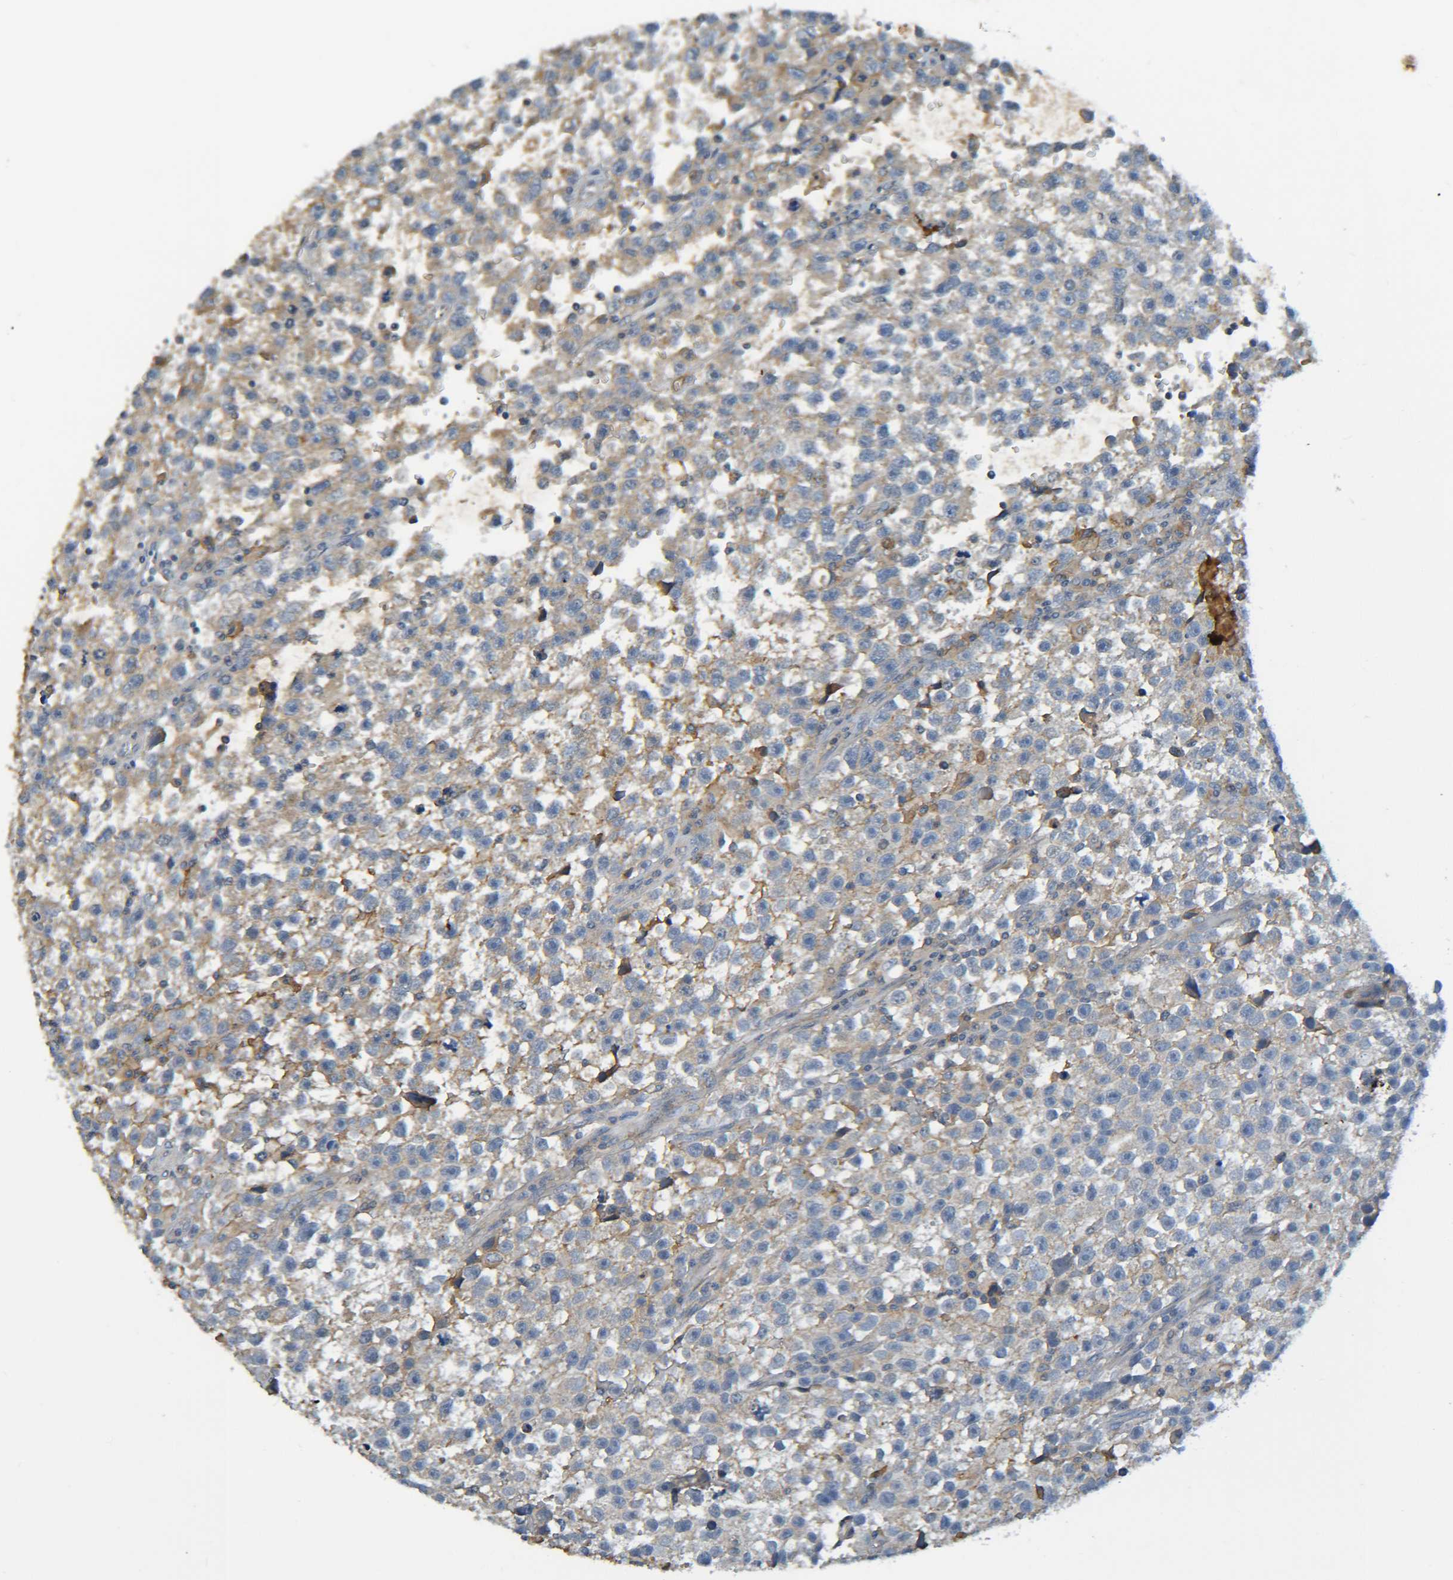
{"staining": {"intensity": "moderate", "quantity": ">75%", "location": "cytoplasmic/membranous"}, "tissue": "testis cancer", "cell_type": "Tumor cells", "image_type": "cancer", "snomed": [{"axis": "morphology", "description": "Seminoma, NOS"}, {"axis": "topography", "description": "Testis"}], "caption": "Protein expression by IHC shows moderate cytoplasmic/membranous staining in approximately >75% of tumor cells in testis cancer (seminoma). The protein is shown in brown color, while the nuclei are stained blue.", "gene": "C1QA", "patient": {"sex": "male", "age": 33}}